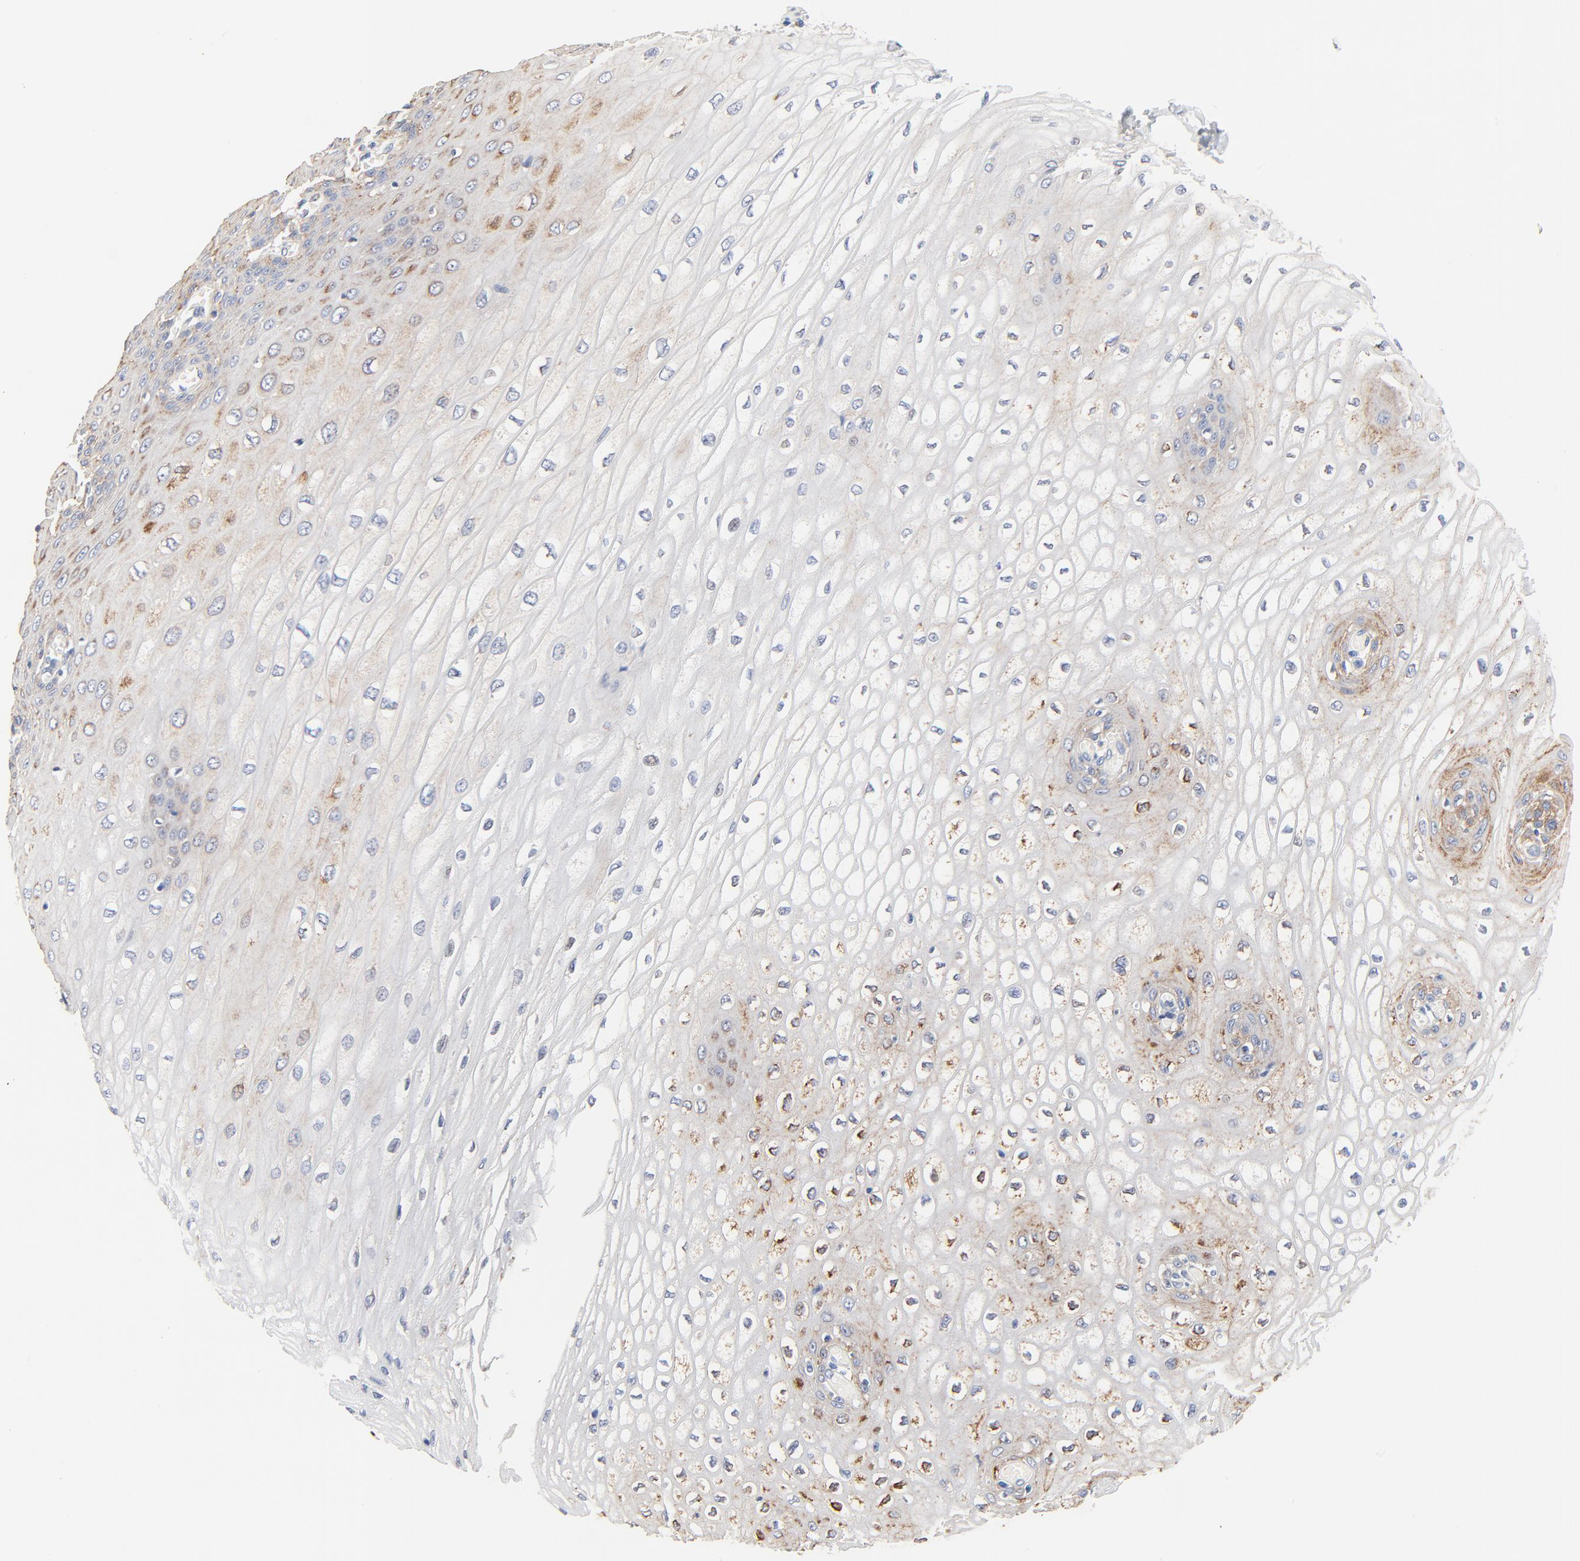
{"staining": {"intensity": "weak", "quantity": "25%-75%", "location": "cytoplasmic/membranous"}, "tissue": "esophagus", "cell_type": "Squamous epithelial cells", "image_type": "normal", "snomed": [{"axis": "morphology", "description": "Normal tissue, NOS"}, {"axis": "topography", "description": "Esophagus"}], "caption": "Immunohistochemistry (DAB) staining of unremarkable esophagus demonstrates weak cytoplasmic/membranous protein positivity in about 25%-75% of squamous epithelial cells.", "gene": "VAV2", "patient": {"sex": "male", "age": 65}}